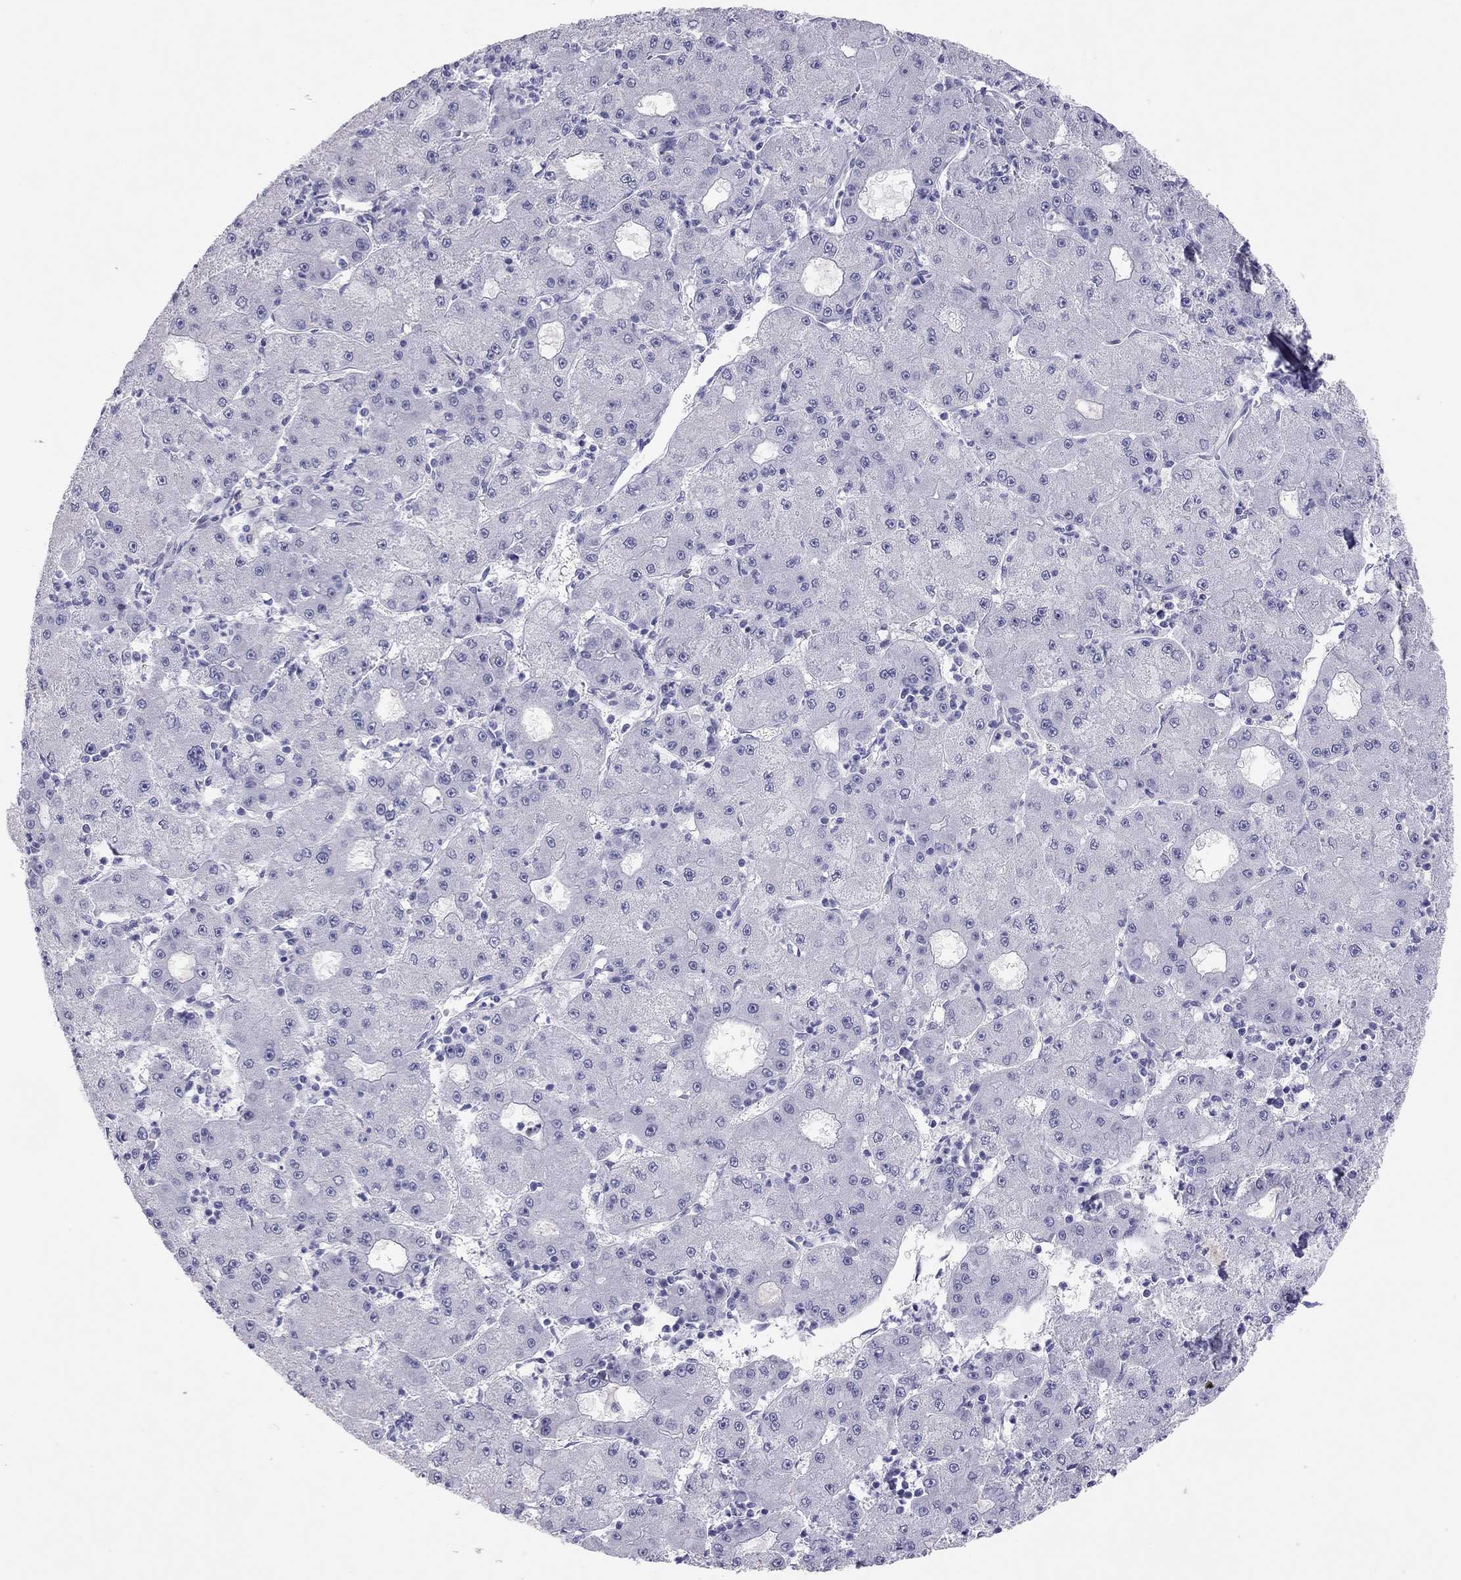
{"staining": {"intensity": "negative", "quantity": "none", "location": "none"}, "tissue": "liver cancer", "cell_type": "Tumor cells", "image_type": "cancer", "snomed": [{"axis": "morphology", "description": "Carcinoma, Hepatocellular, NOS"}, {"axis": "topography", "description": "Liver"}], "caption": "Immunohistochemical staining of human liver cancer (hepatocellular carcinoma) shows no significant expression in tumor cells.", "gene": "PHOX2A", "patient": {"sex": "male", "age": 73}}